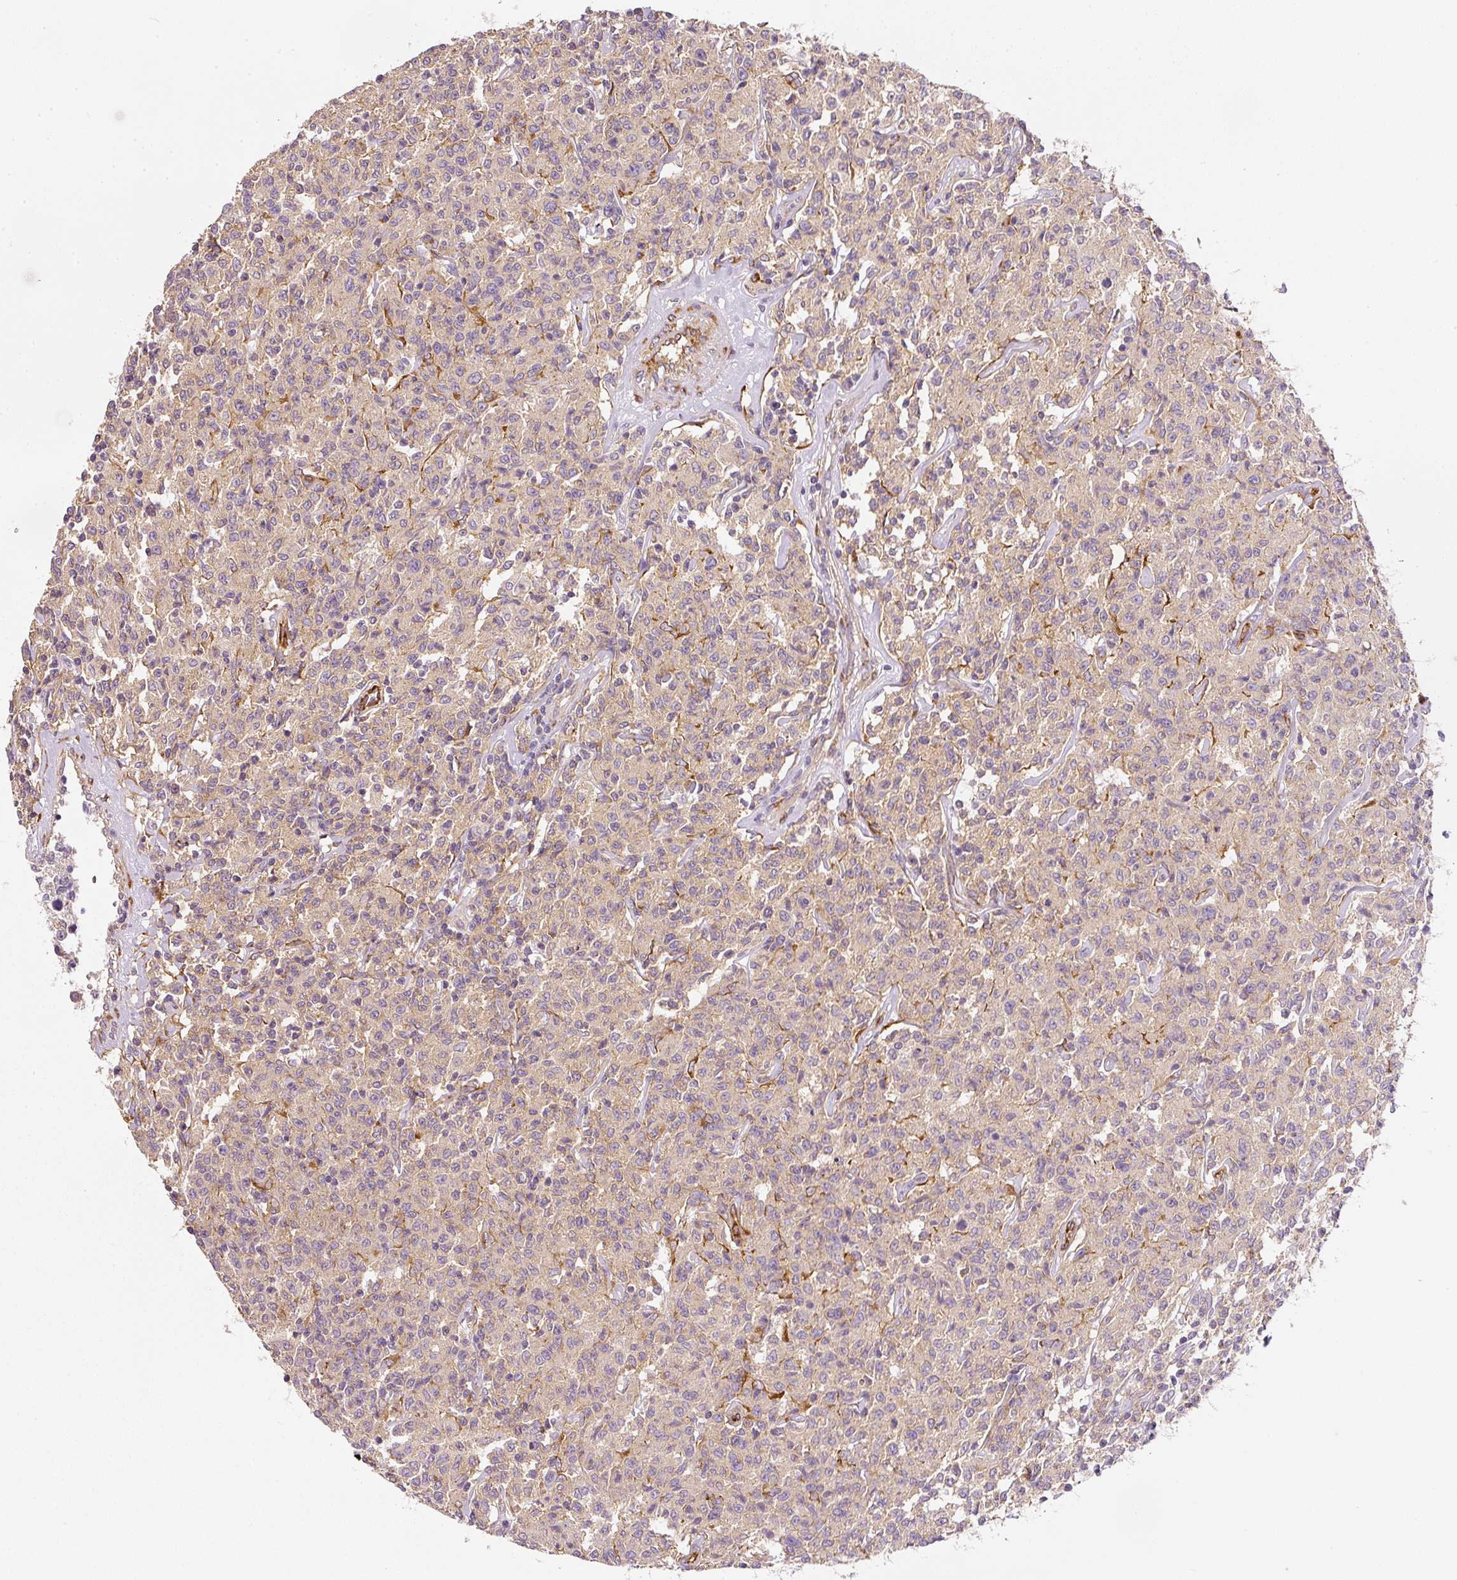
{"staining": {"intensity": "weak", "quantity": "25%-75%", "location": "cytoplasmic/membranous"}, "tissue": "lymphoma", "cell_type": "Tumor cells", "image_type": "cancer", "snomed": [{"axis": "morphology", "description": "Malignant lymphoma, non-Hodgkin's type, Low grade"}, {"axis": "topography", "description": "Small intestine"}], "caption": "Immunohistochemical staining of lymphoma reveals low levels of weak cytoplasmic/membranous protein expression in approximately 25%-75% of tumor cells.", "gene": "RNF167", "patient": {"sex": "female", "age": 59}}